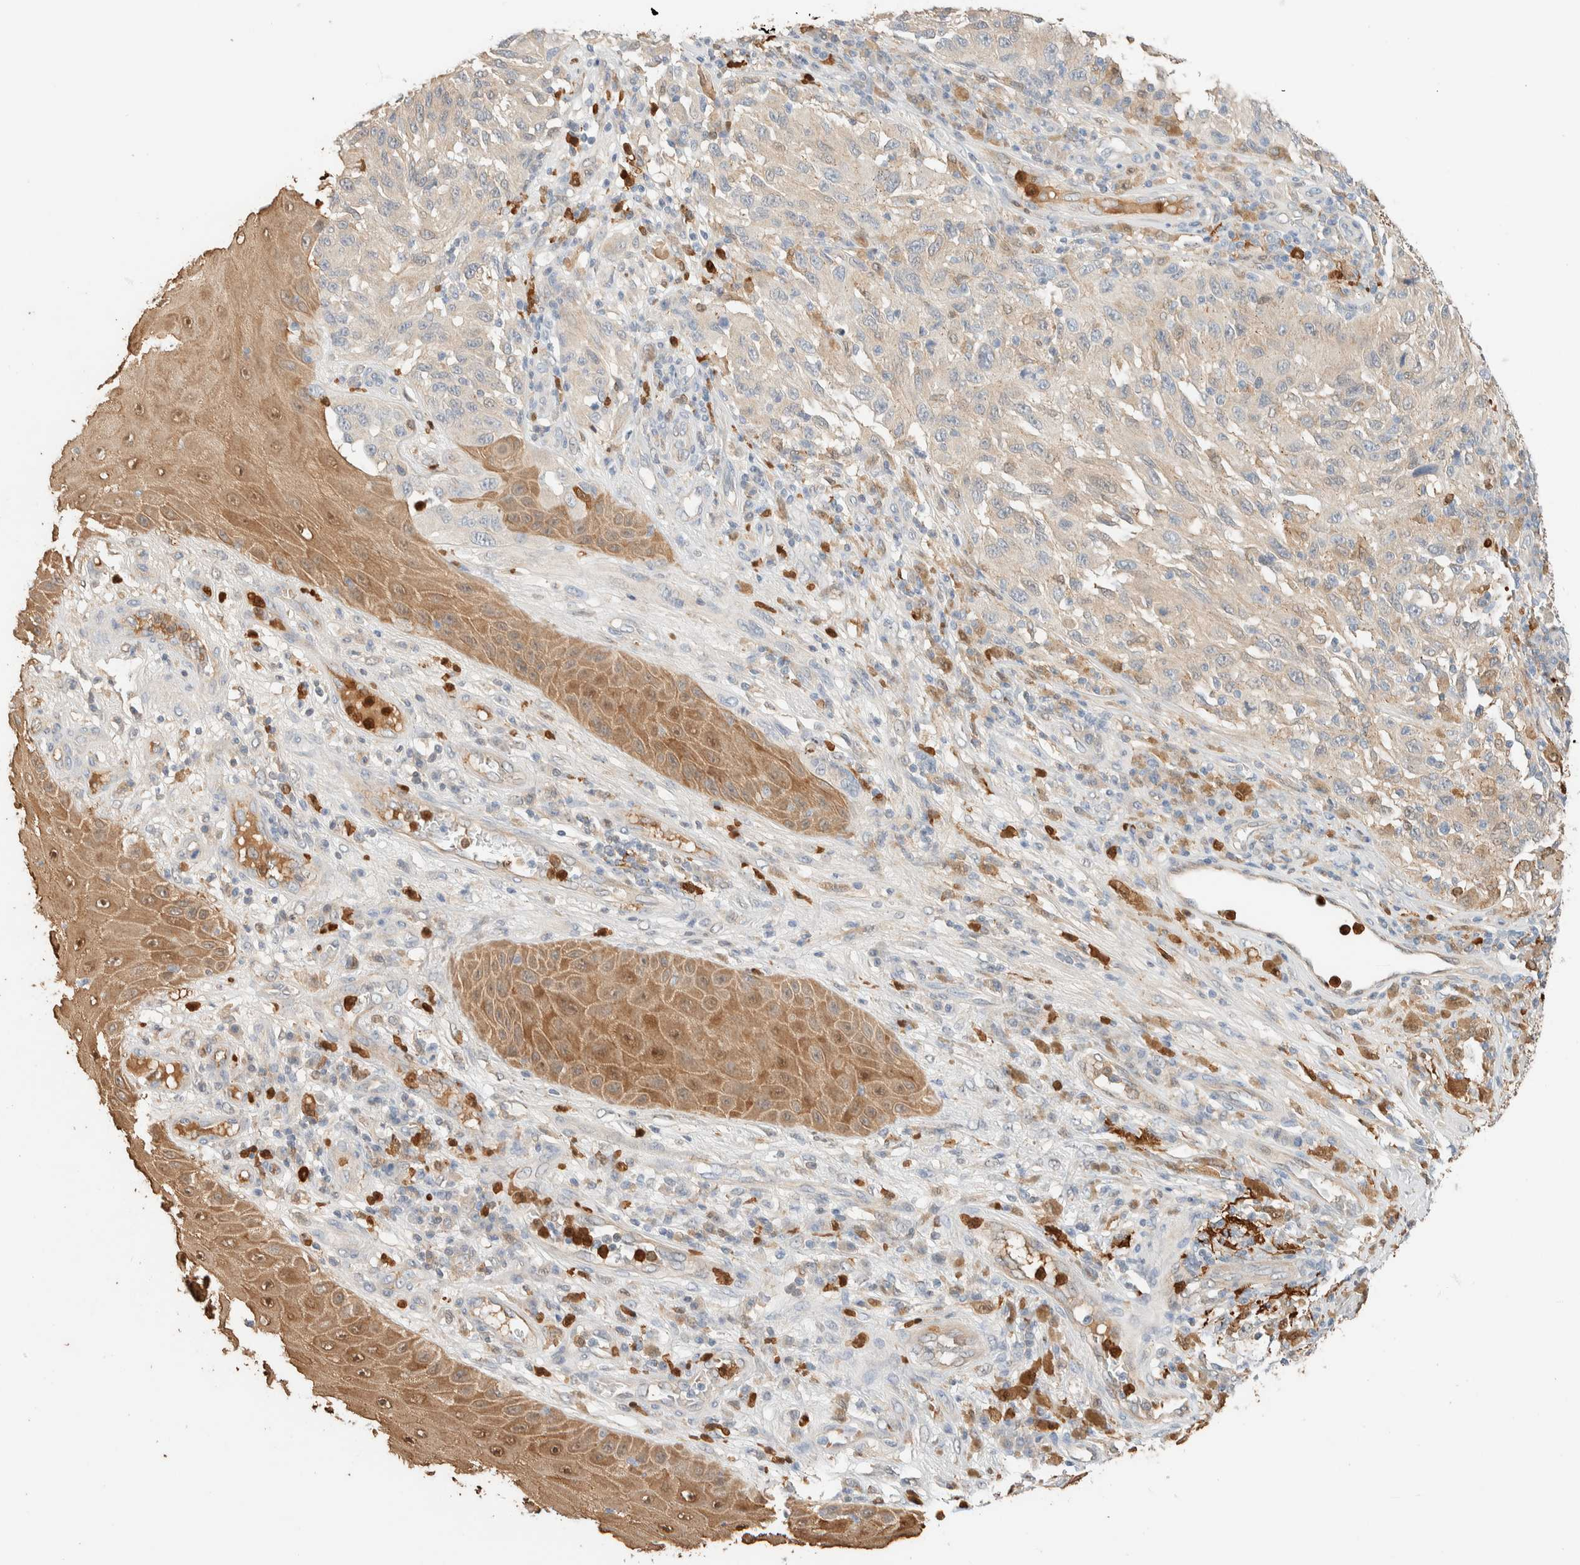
{"staining": {"intensity": "weak", "quantity": "<25%", "location": "cytoplasmic/membranous"}, "tissue": "melanoma", "cell_type": "Tumor cells", "image_type": "cancer", "snomed": [{"axis": "morphology", "description": "Malignant melanoma, NOS"}, {"axis": "topography", "description": "Skin"}], "caption": "High power microscopy image of an immunohistochemistry image of malignant melanoma, revealing no significant staining in tumor cells. (DAB IHC, high magnification).", "gene": "SETD4", "patient": {"sex": "female", "age": 73}}